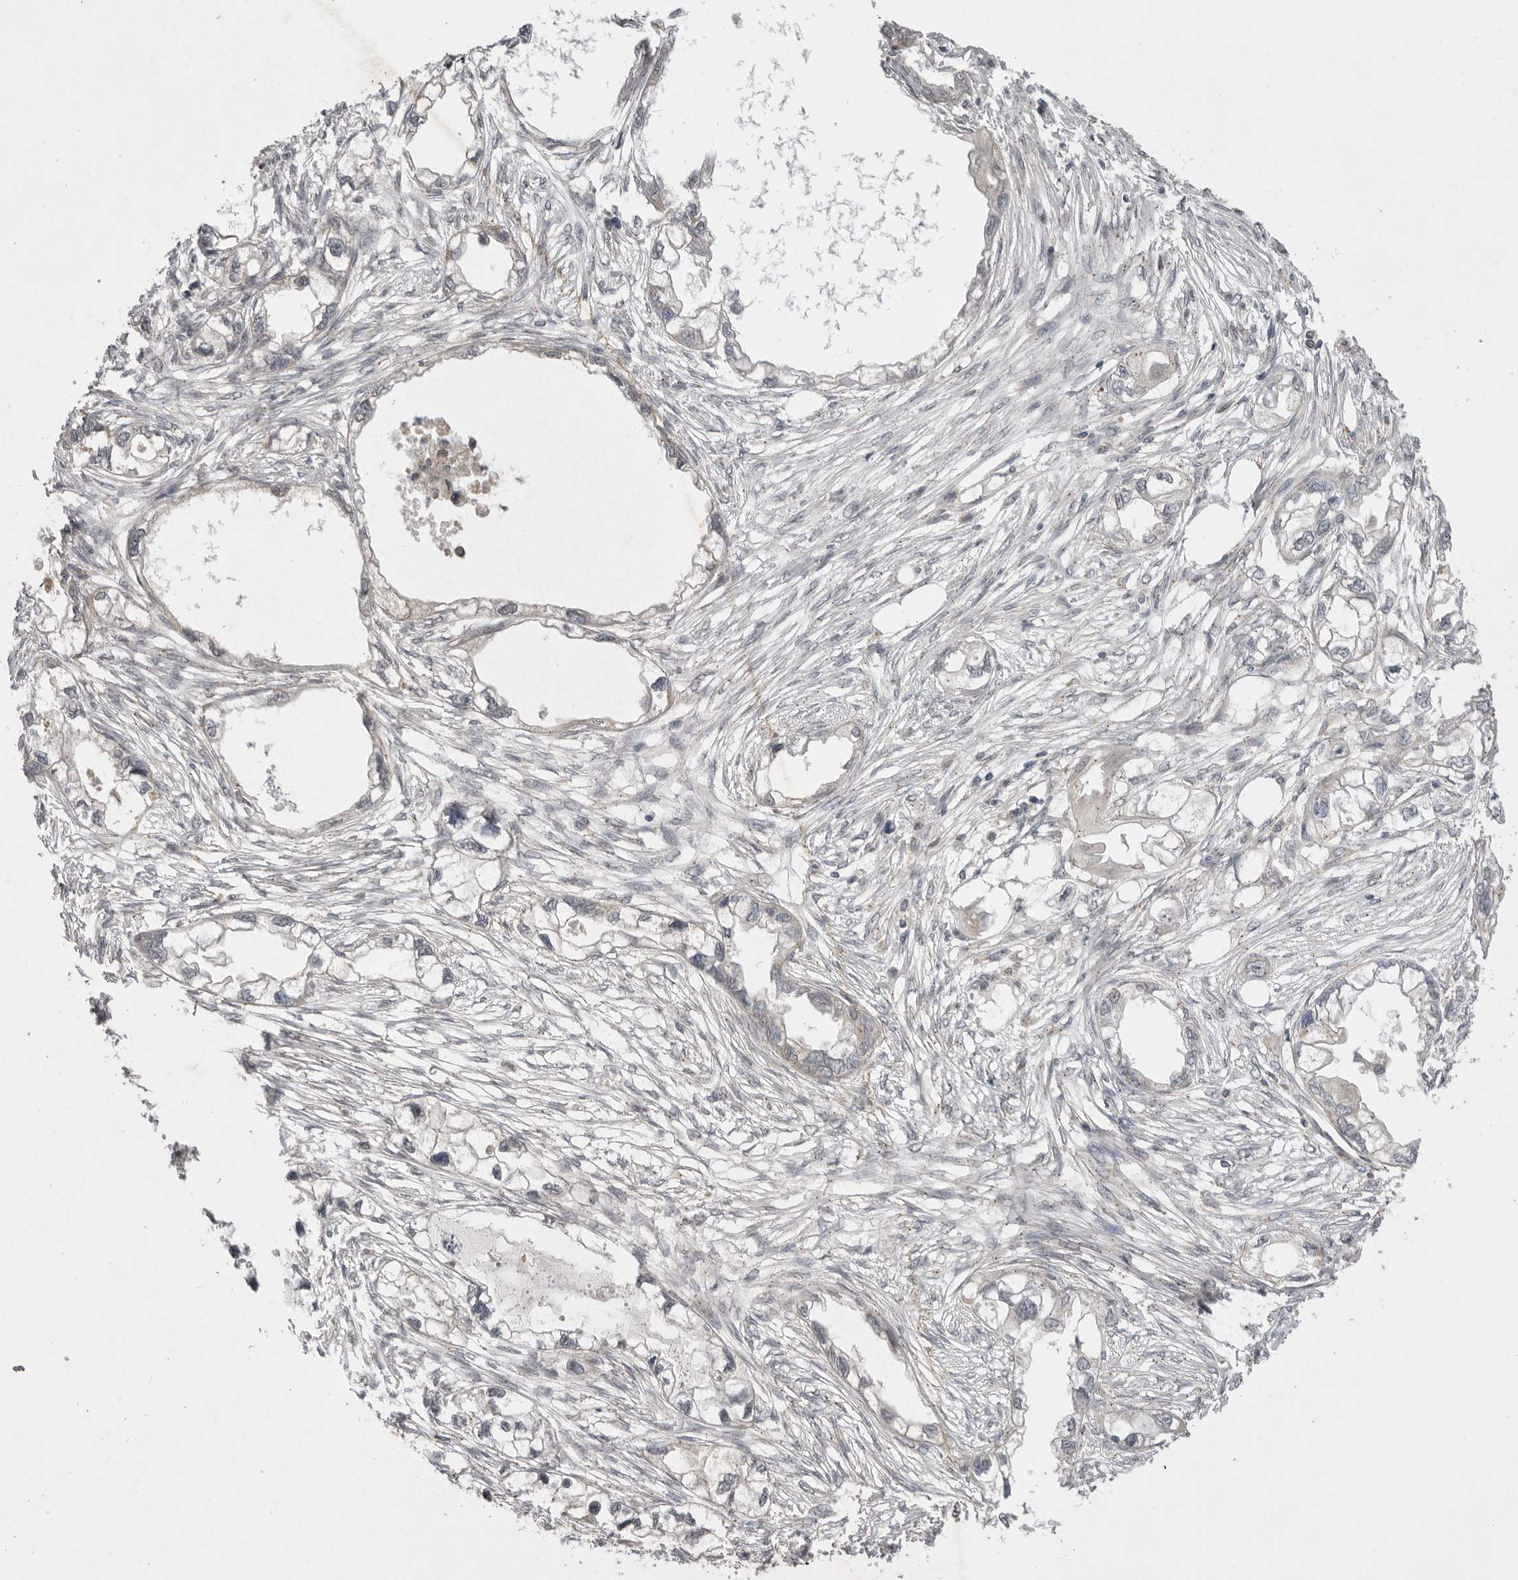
{"staining": {"intensity": "negative", "quantity": "none", "location": "none"}, "tissue": "endometrial cancer", "cell_type": "Tumor cells", "image_type": "cancer", "snomed": [{"axis": "morphology", "description": "Adenocarcinoma, NOS"}, {"axis": "morphology", "description": "Adenocarcinoma, metastatic, NOS"}, {"axis": "topography", "description": "Adipose tissue"}, {"axis": "topography", "description": "Endometrium"}], "caption": "Immunohistochemistry (IHC) photomicrograph of neoplastic tissue: human endometrial cancer (metastatic adenocarcinoma) stained with DAB (3,3'-diaminobenzidine) exhibits no significant protein staining in tumor cells.", "gene": "TLR3", "patient": {"sex": "female", "age": 67}}